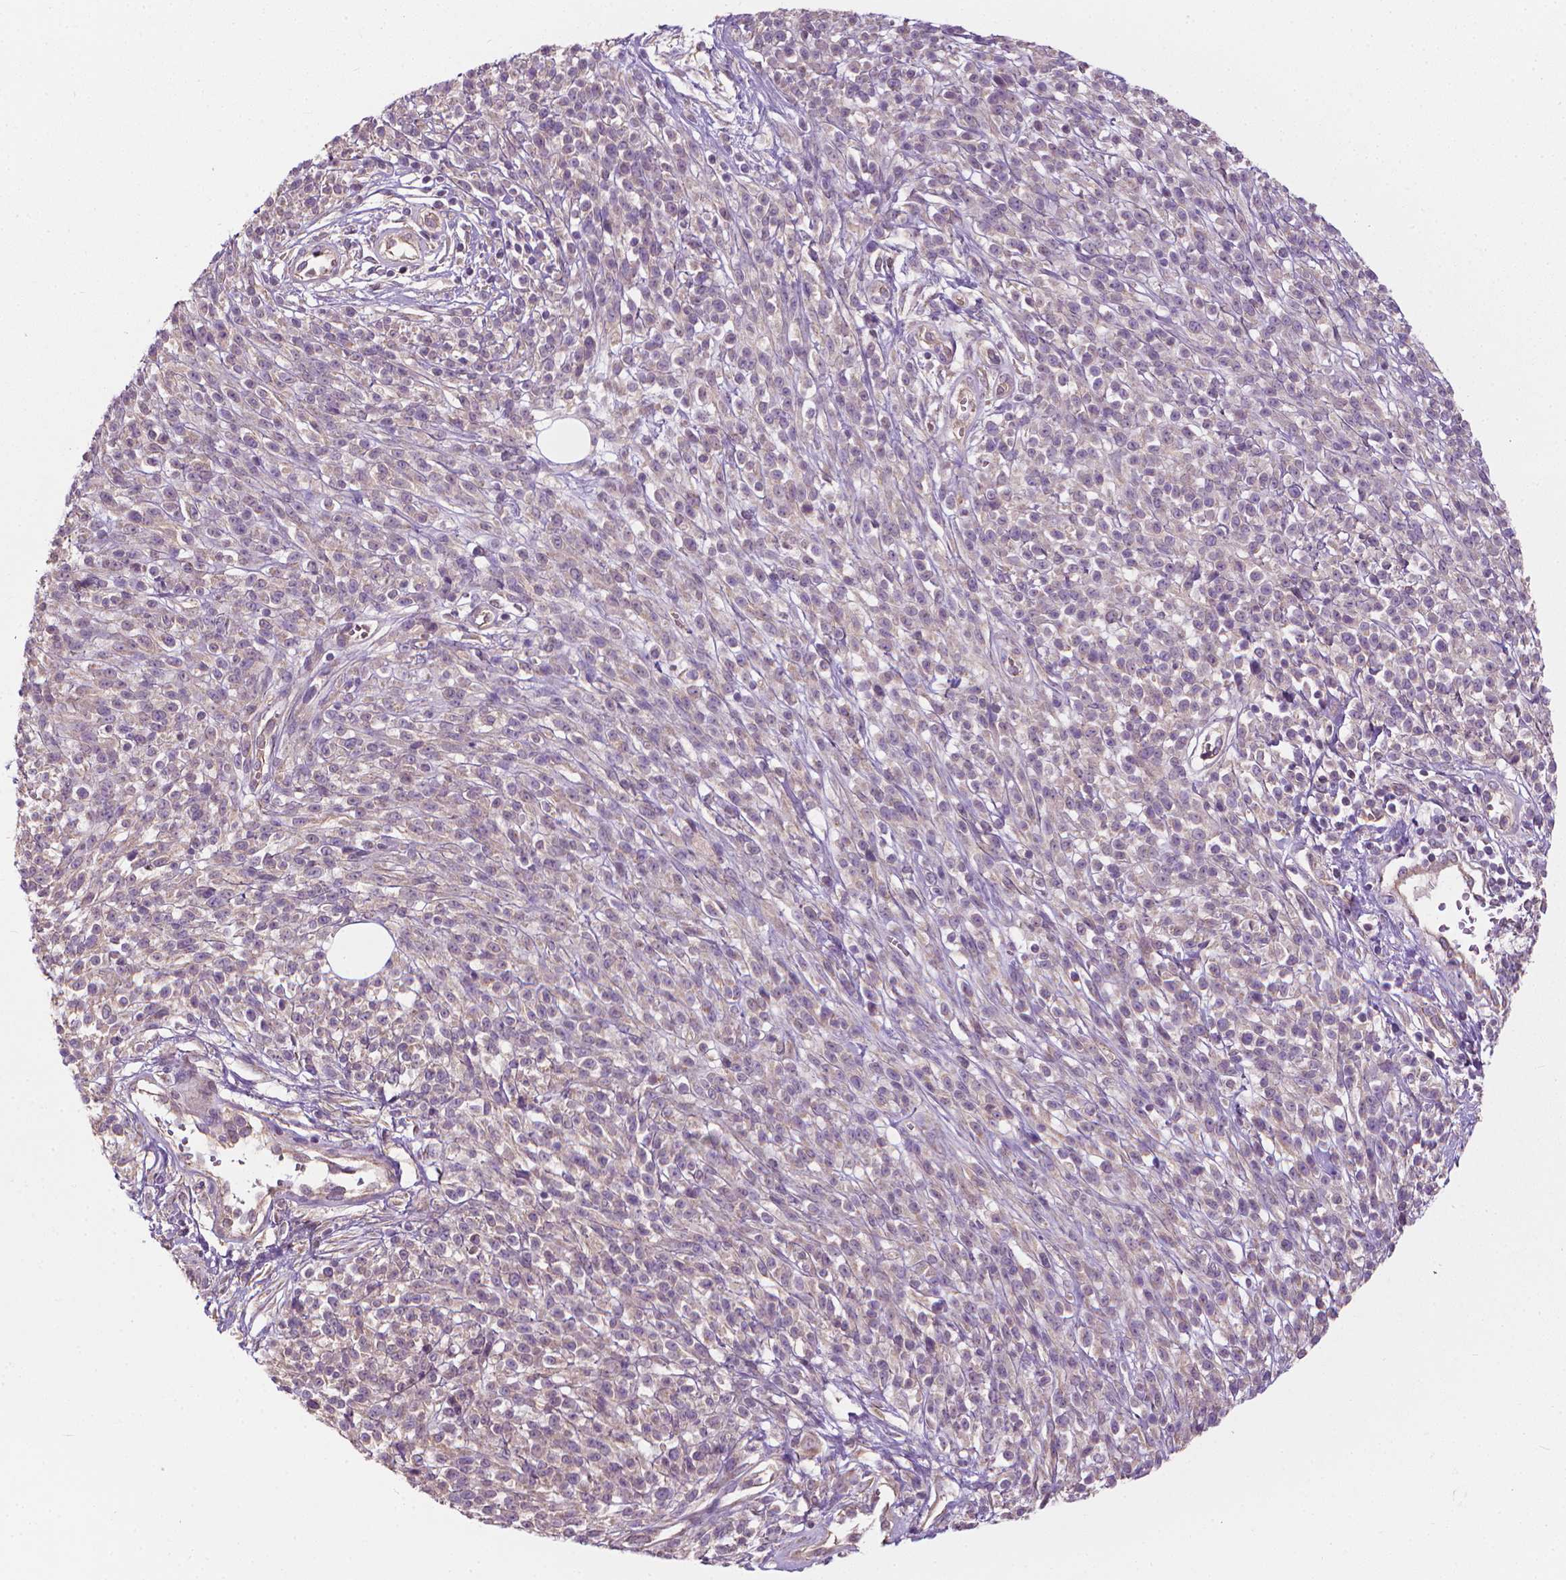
{"staining": {"intensity": "negative", "quantity": "none", "location": "none"}, "tissue": "melanoma", "cell_type": "Tumor cells", "image_type": "cancer", "snomed": [{"axis": "morphology", "description": "Malignant melanoma, NOS"}, {"axis": "topography", "description": "Skin"}, {"axis": "topography", "description": "Skin of trunk"}], "caption": "A photomicrograph of malignant melanoma stained for a protein displays no brown staining in tumor cells. The staining is performed using DAB brown chromogen with nuclei counter-stained in using hematoxylin.", "gene": "RIIAD1", "patient": {"sex": "male", "age": 74}}